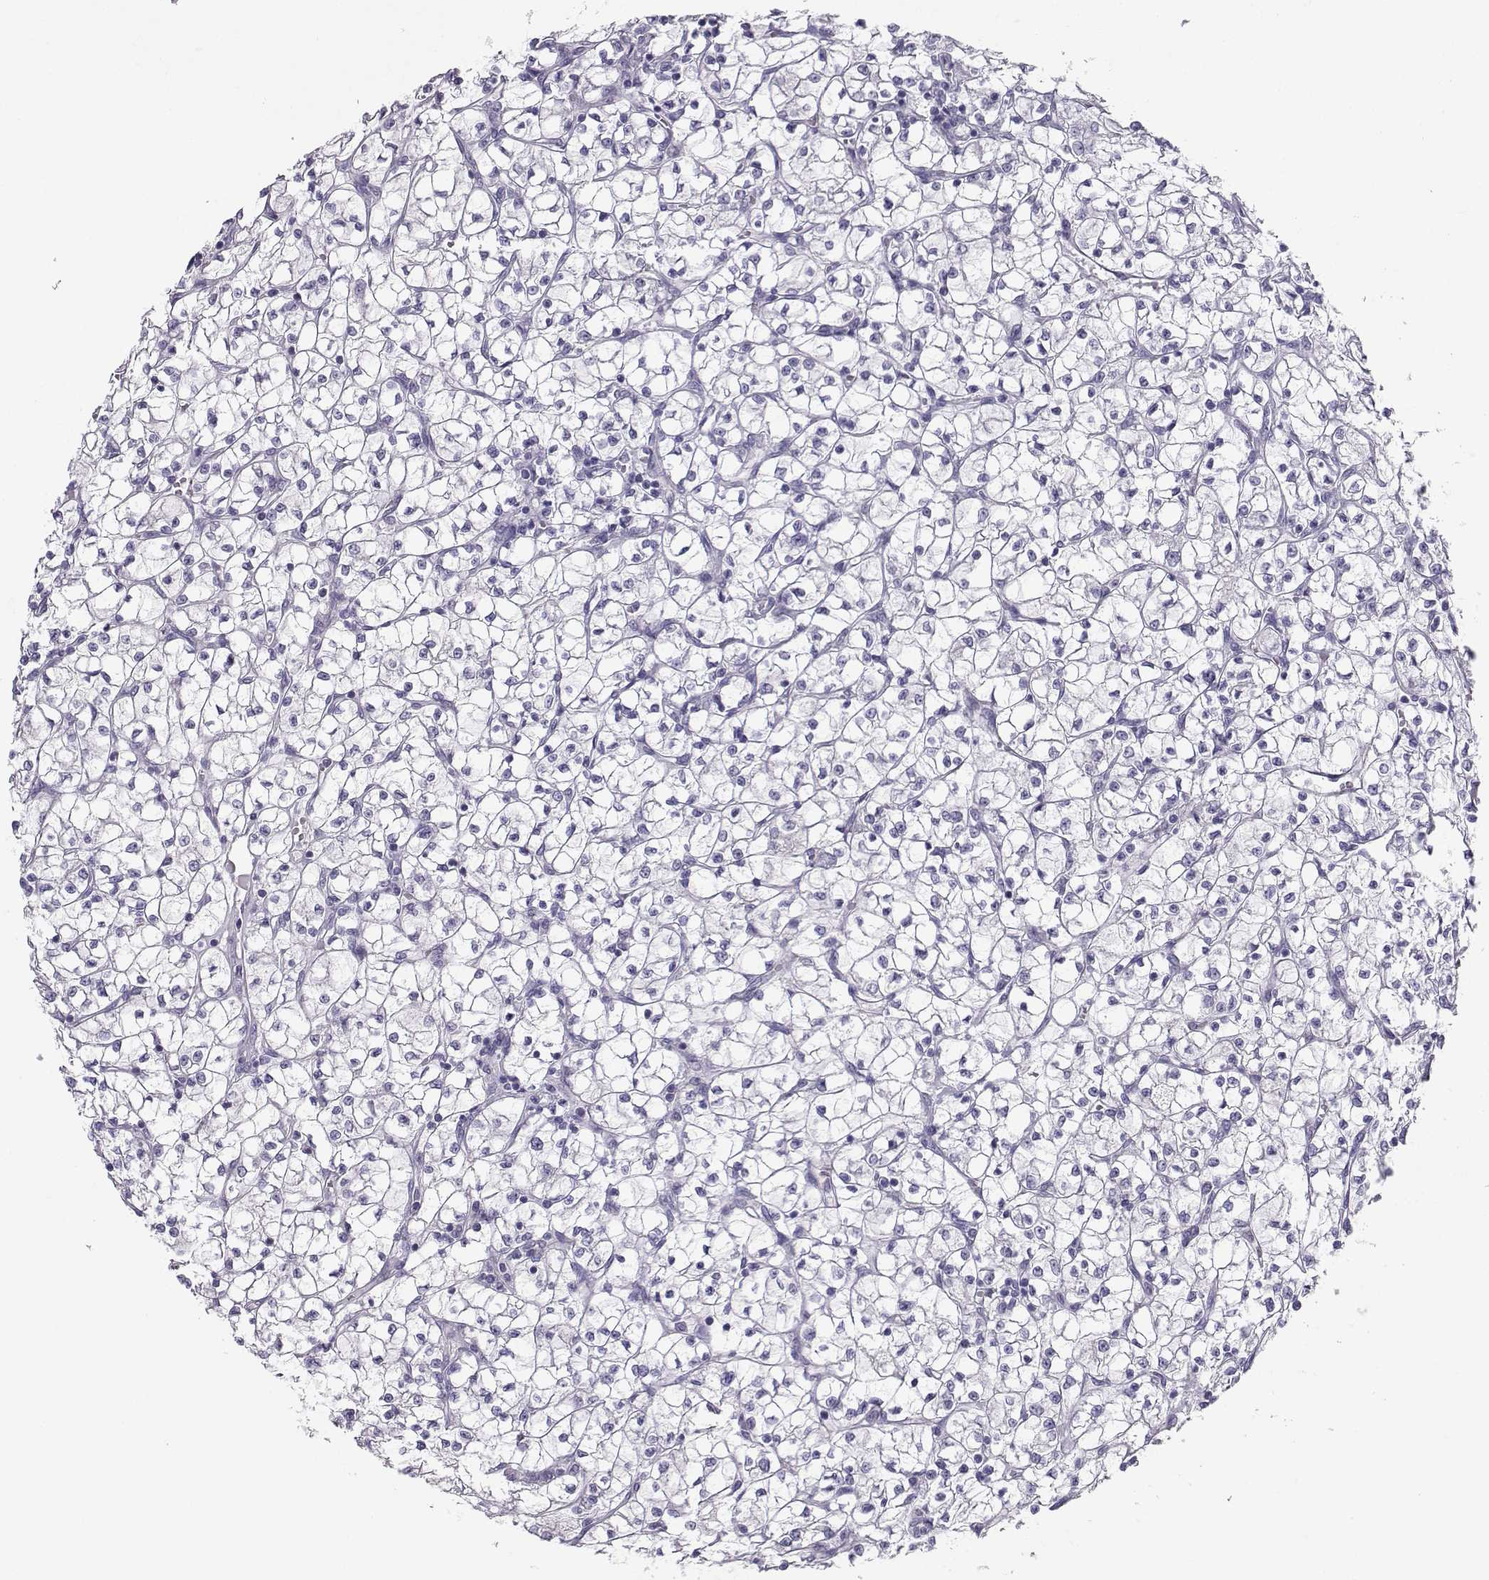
{"staining": {"intensity": "negative", "quantity": "none", "location": "none"}, "tissue": "renal cancer", "cell_type": "Tumor cells", "image_type": "cancer", "snomed": [{"axis": "morphology", "description": "Adenocarcinoma, NOS"}, {"axis": "topography", "description": "Kidney"}], "caption": "This is an immunohistochemistry histopathology image of adenocarcinoma (renal). There is no expression in tumor cells.", "gene": "AVP", "patient": {"sex": "female", "age": 64}}